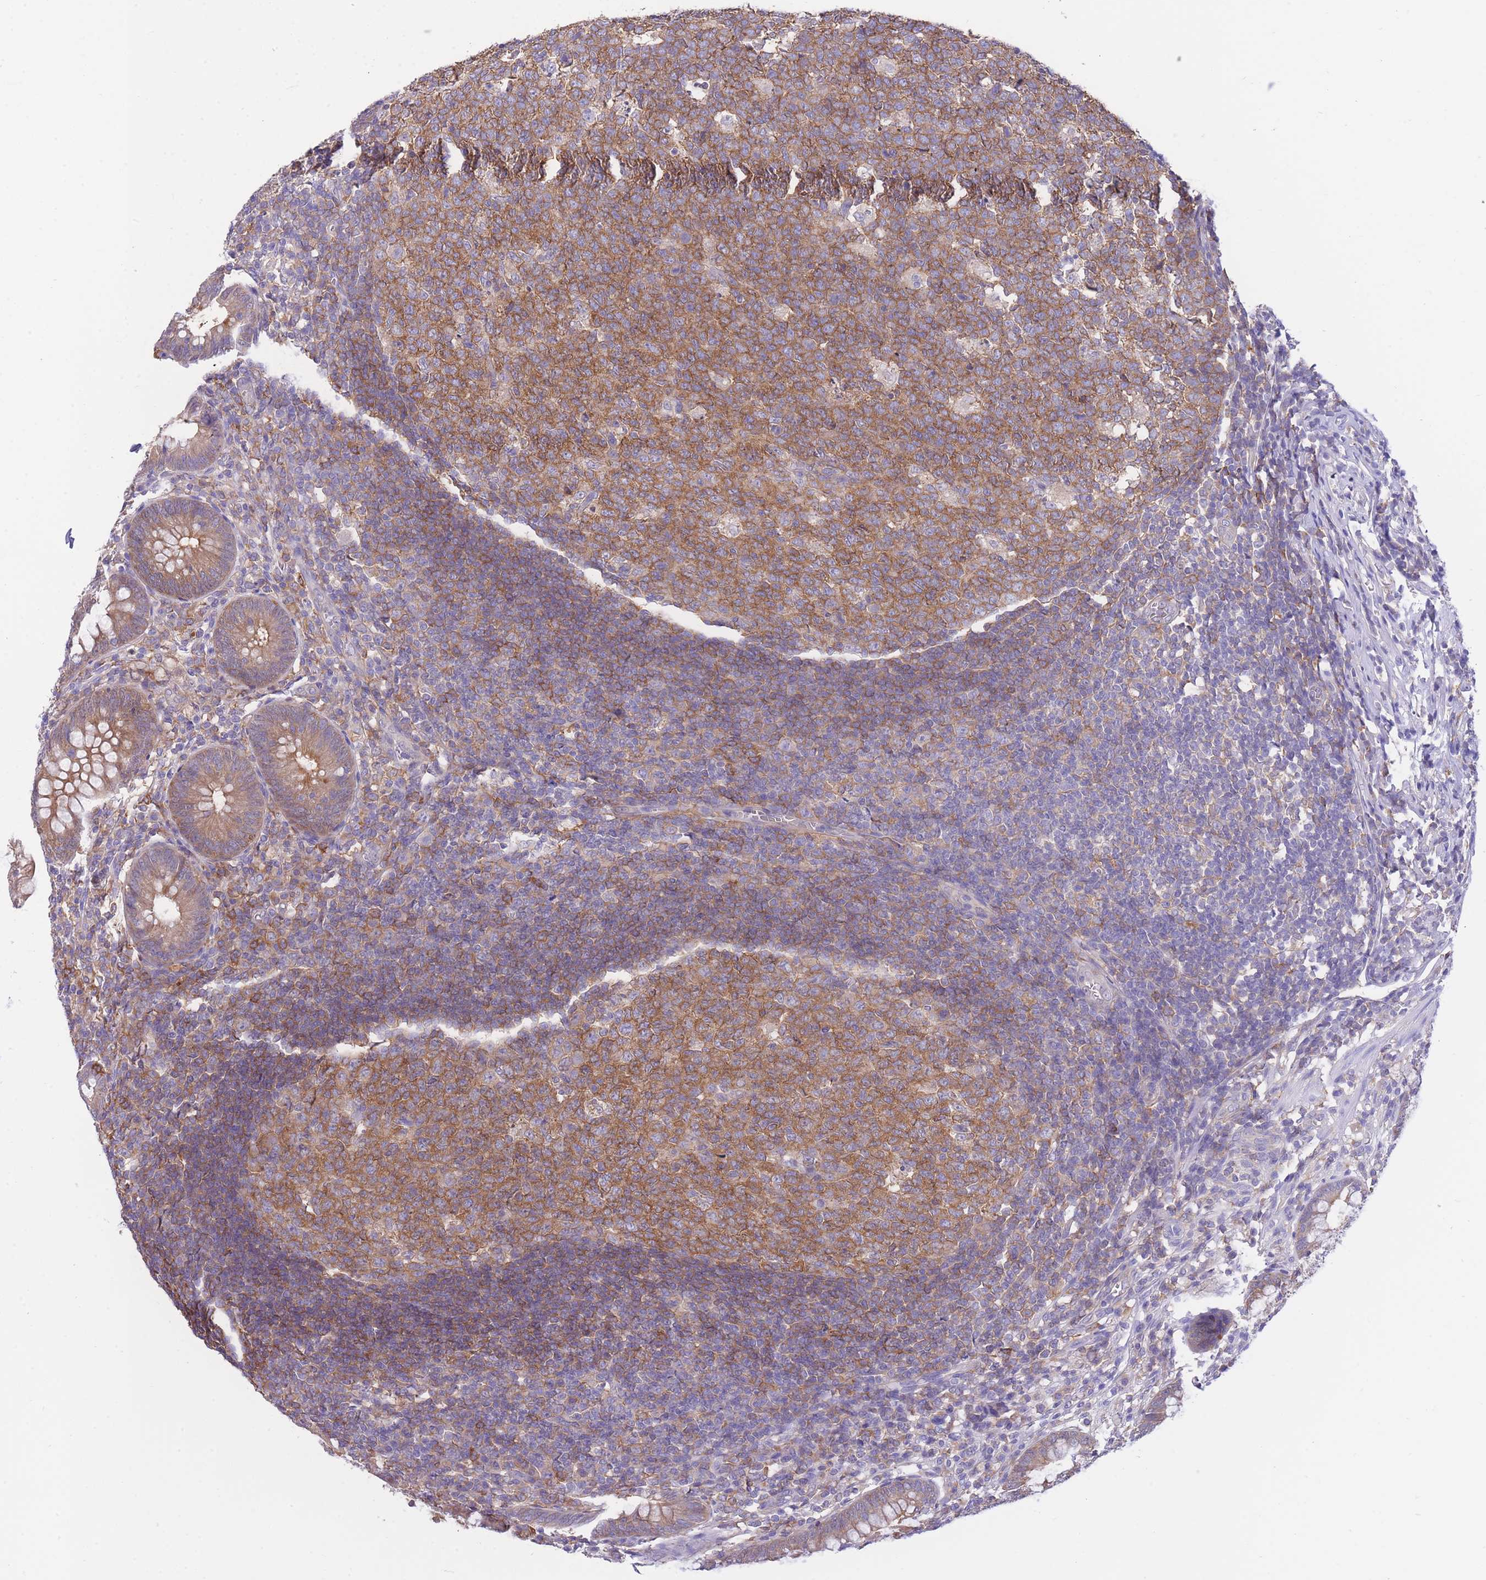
{"staining": {"intensity": "moderate", "quantity": ">75%", "location": "cytoplasmic/membranous"}, "tissue": "appendix", "cell_type": "Glandular cells", "image_type": "normal", "snomed": [{"axis": "morphology", "description": "Normal tissue, NOS"}, {"axis": "topography", "description": "Appendix"}], "caption": "High-magnification brightfield microscopy of unremarkable appendix stained with DAB (brown) and counterstained with hematoxylin (blue). glandular cells exhibit moderate cytoplasmic/membranous expression is identified in about>75% of cells.", "gene": "NAMPT", "patient": {"sex": "male", "age": 56}}